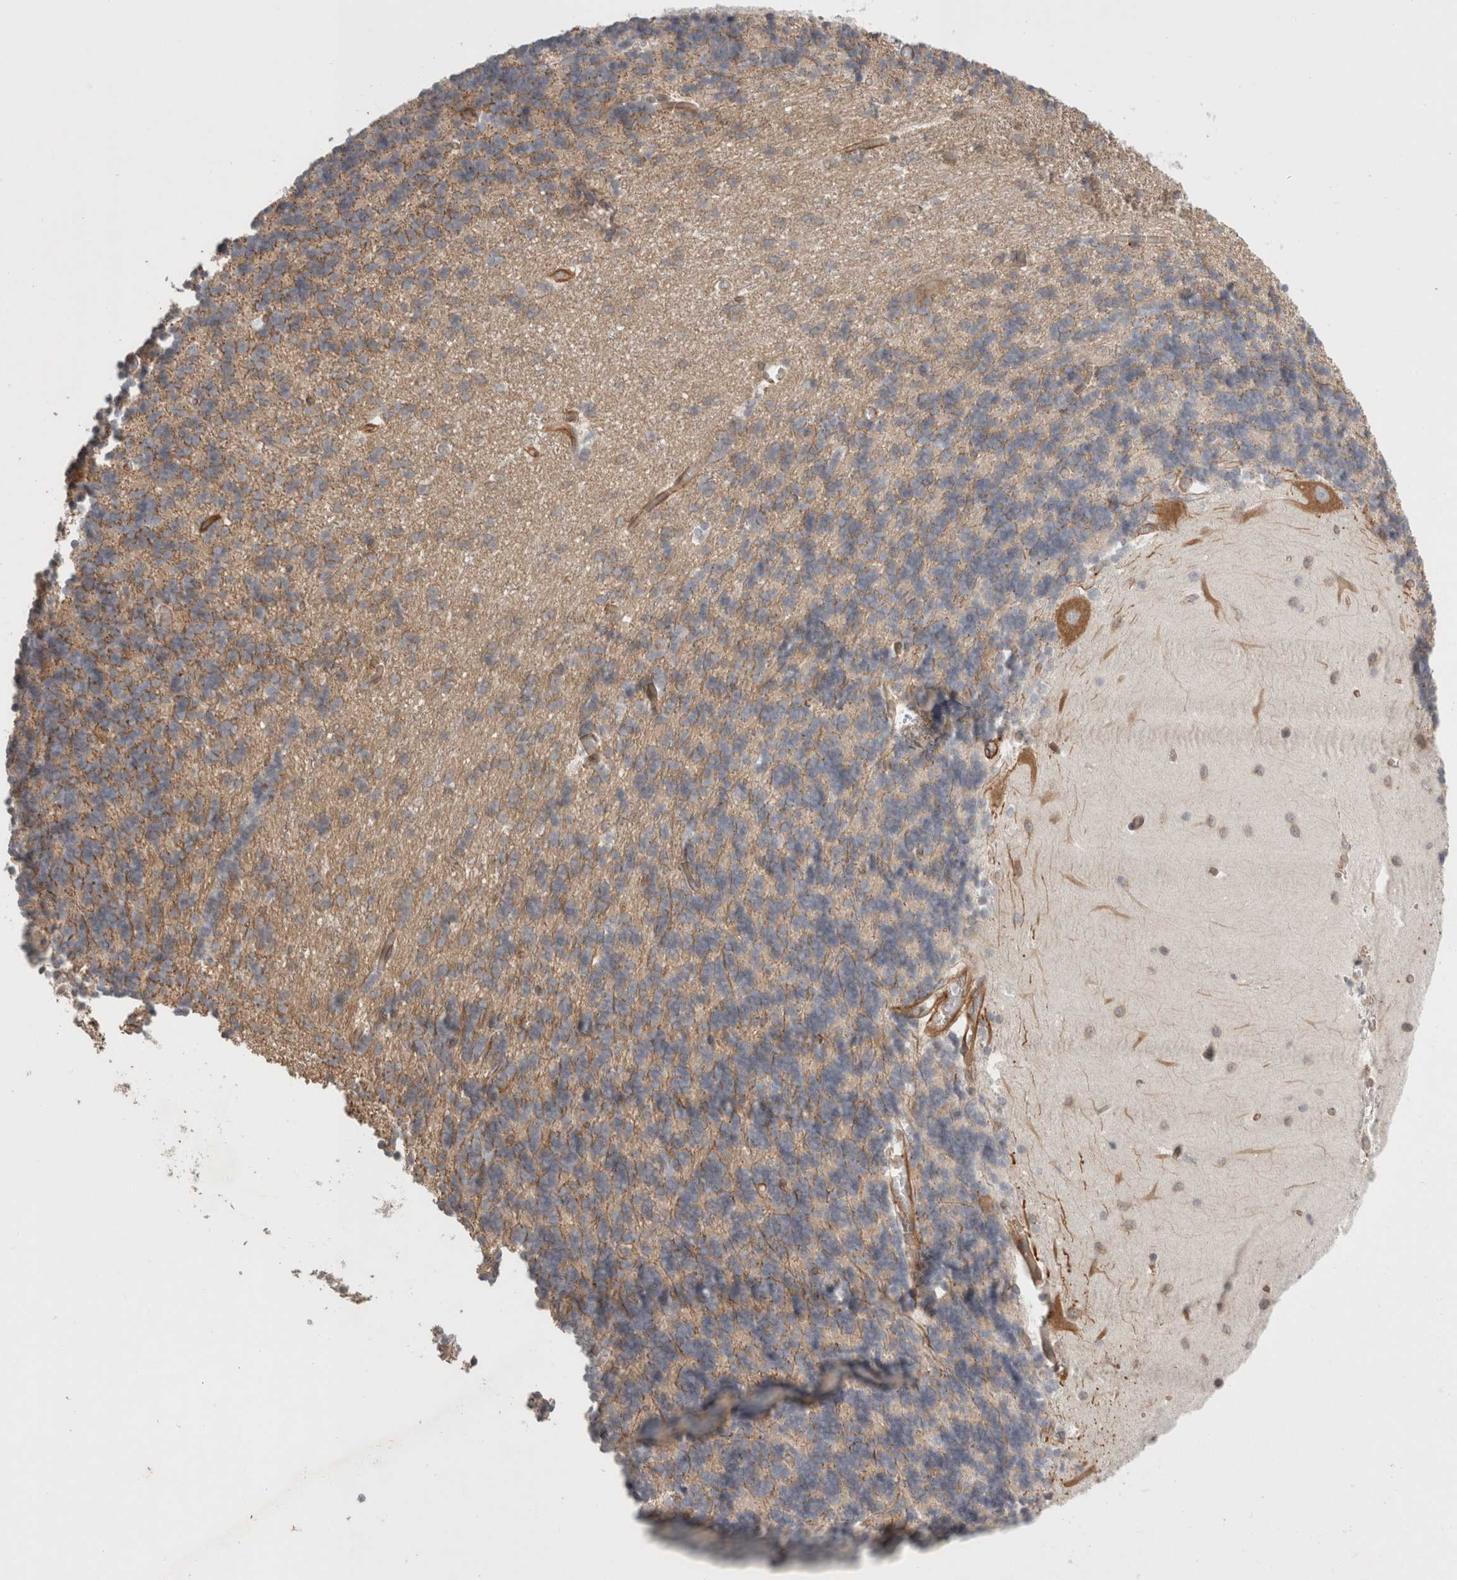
{"staining": {"intensity": "weak", "quantity": "<25%", "location": "cytoplasmic/membranous"}, "tissue": "cerebellum", "cell_type": "Cells in granular layer", "image_type": "normal", "snomed": [{"axis": "morphology", "description": "Normal tissue, NOS"}, {"axis": "topography", "description": "Cerebellum"}], "caption": "This is a histopathology image of immunohistochemistry (IHC) staining of normal cerebellum, which shows no staining in cells in granular layer.", "gene": "RASAL2", "patient": {"sex": "male", "age": 37}}